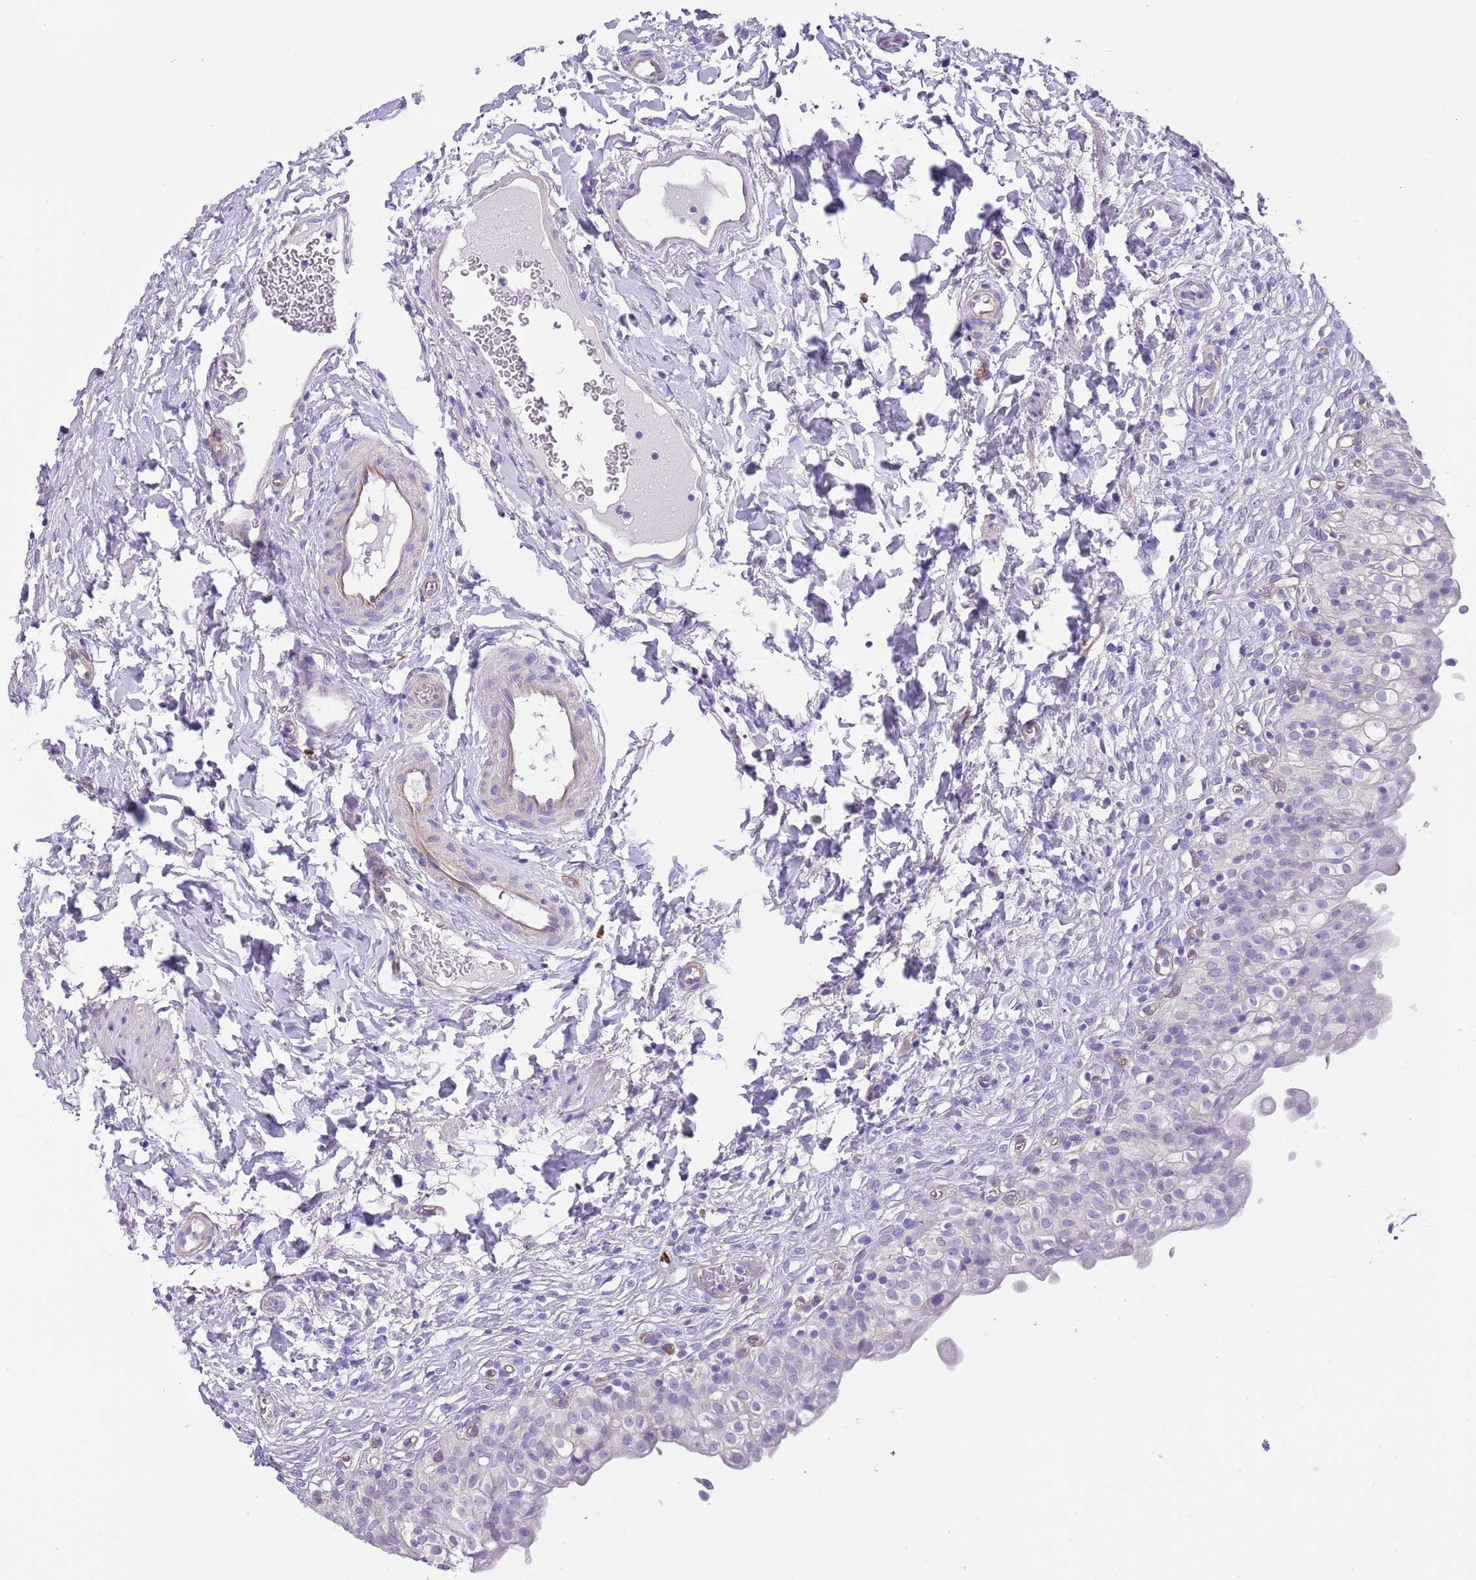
{"staining": {"intensity": "negative", "quantity": "none", "location": "none"}, "tissue": "urinary bladder", "cell_type": "Urothelial cells", "image_type": "normal", "snomed": [{"axis": "morphology", "description": "Normal tissue, NOS"}, {"axis": "topography", "description": "Urinary bladder"}], "caption": "This is a histopathology image of immunohistochemistry staining of unremarkable urinary bladder, which shows no expression in urothelial cells.", "gene": "TSGA13", "patient": {"sex": "male", "age": 55}}